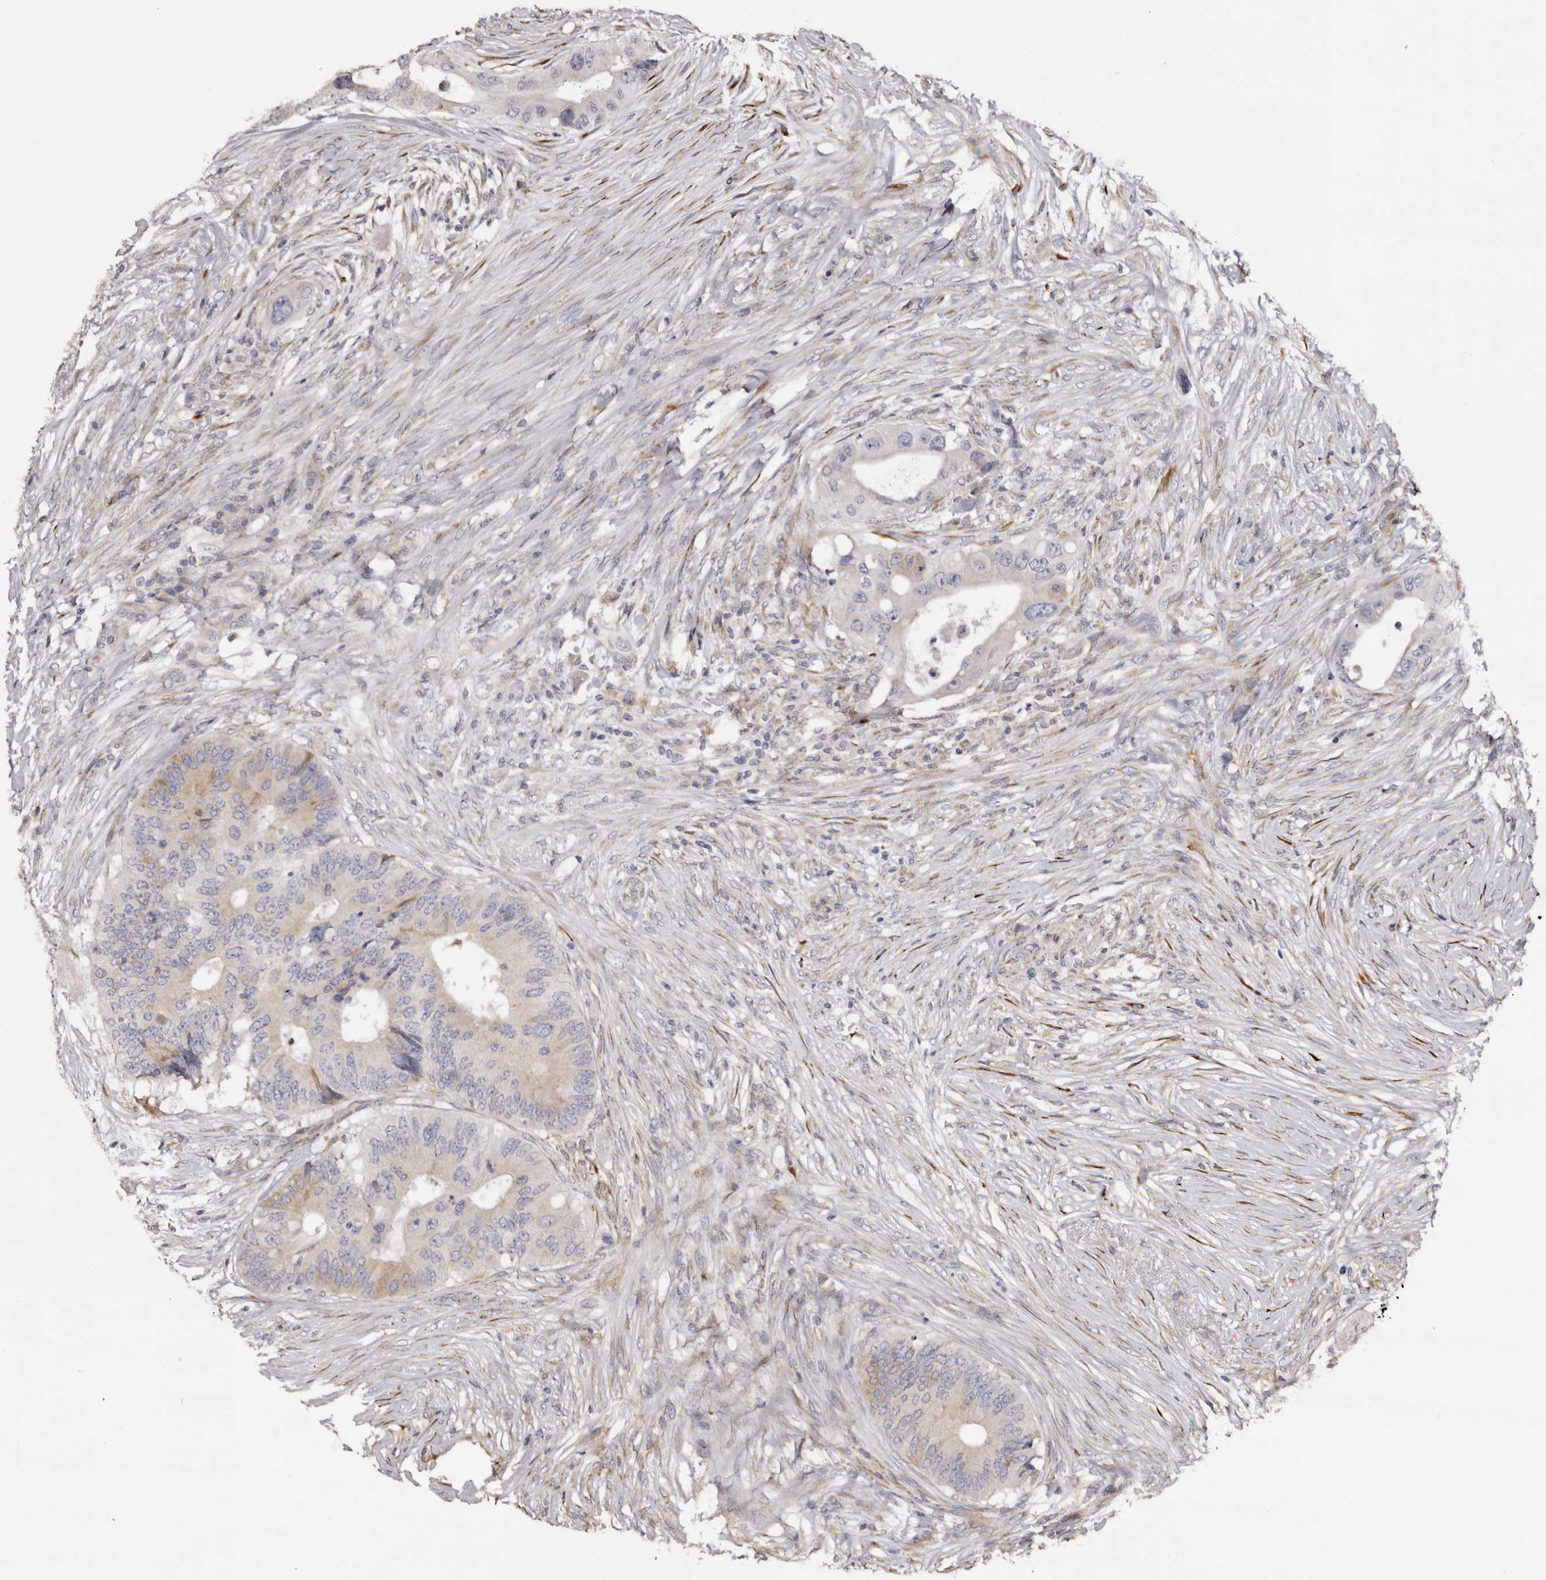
{"staining": {"intensity": "weak", "quantity": "<25%", "location": "cytoplasmic/membranous"}, "tissue": "colorectal cancer", "cell_type": "Tumor cells", "image_type": "cancer", "snomed": [{"axis": "morphology", "description": "Adenocarcinoma, NOS"}, {"axis": "topography", "description": "Colon"}], "caption": "The histopathology image reveals no significant expression in tumor cells of colorectal cancer.", "gene": "PIGX", "patient": {"sex": "male", "age": 71}}